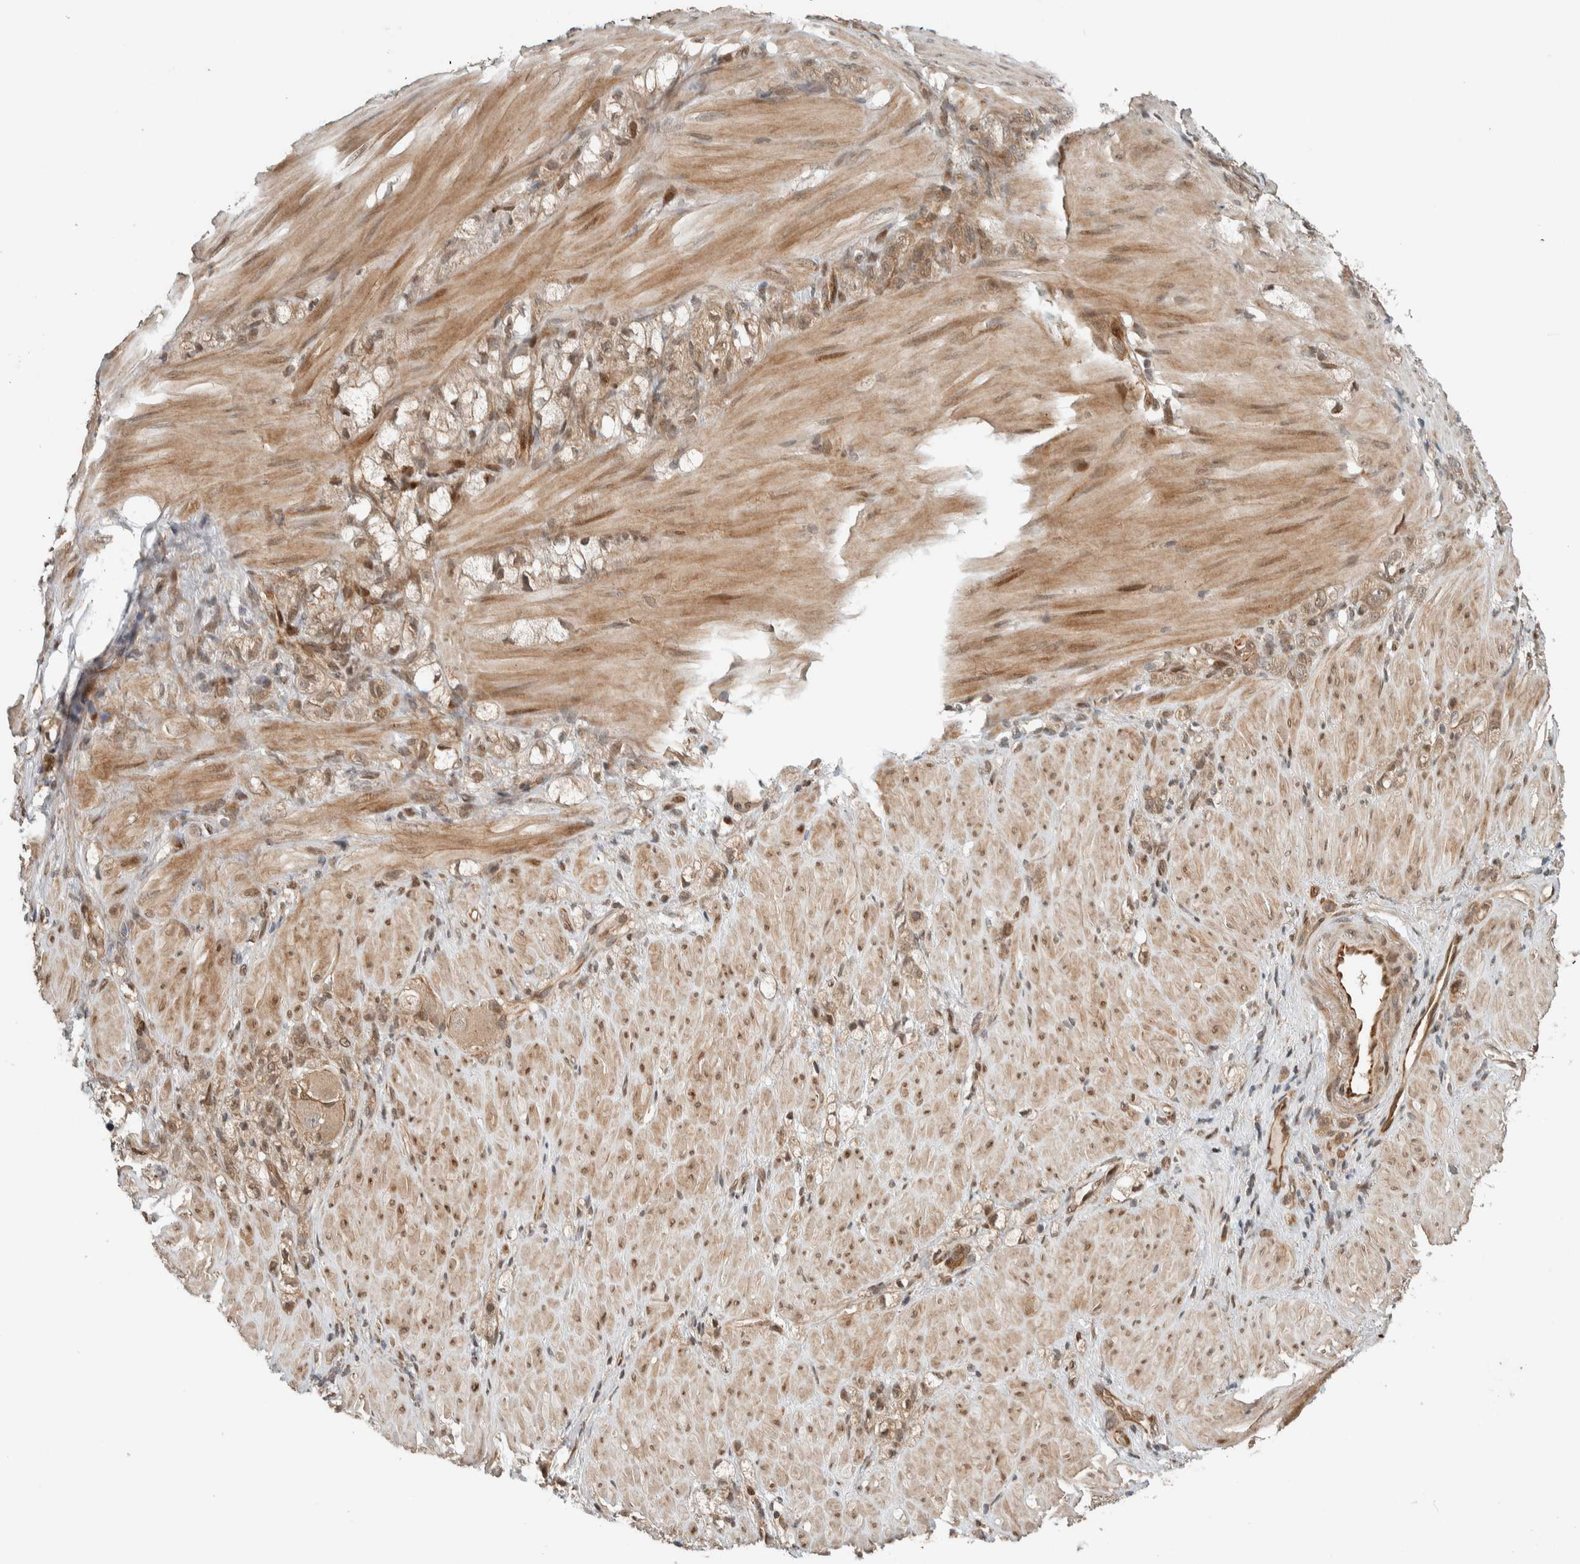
{"staining": {"intensity": "weak", "quantity": ">75%", "location": "cytoplasmic/membranous,nuclear"}, "tissue": "stomach cancer", "cell_type": "Tumor cells", "image_type": "cancer", "snomed": [{"axis": "morphology", "description": "Normal tissue, NOS"}, {"axis": "morphology", "description": "Adenocarcinoma, NOS"}, {"axis": "topography", "description": "Stomach"}], "caption": "Weak cytoplasmic/membranous and nuclear positivity is identified in approximately >75% of tumor cells in stomach cancer.", "gene": "STXBP4", "patient": {"sex": "male", "age": 82}}